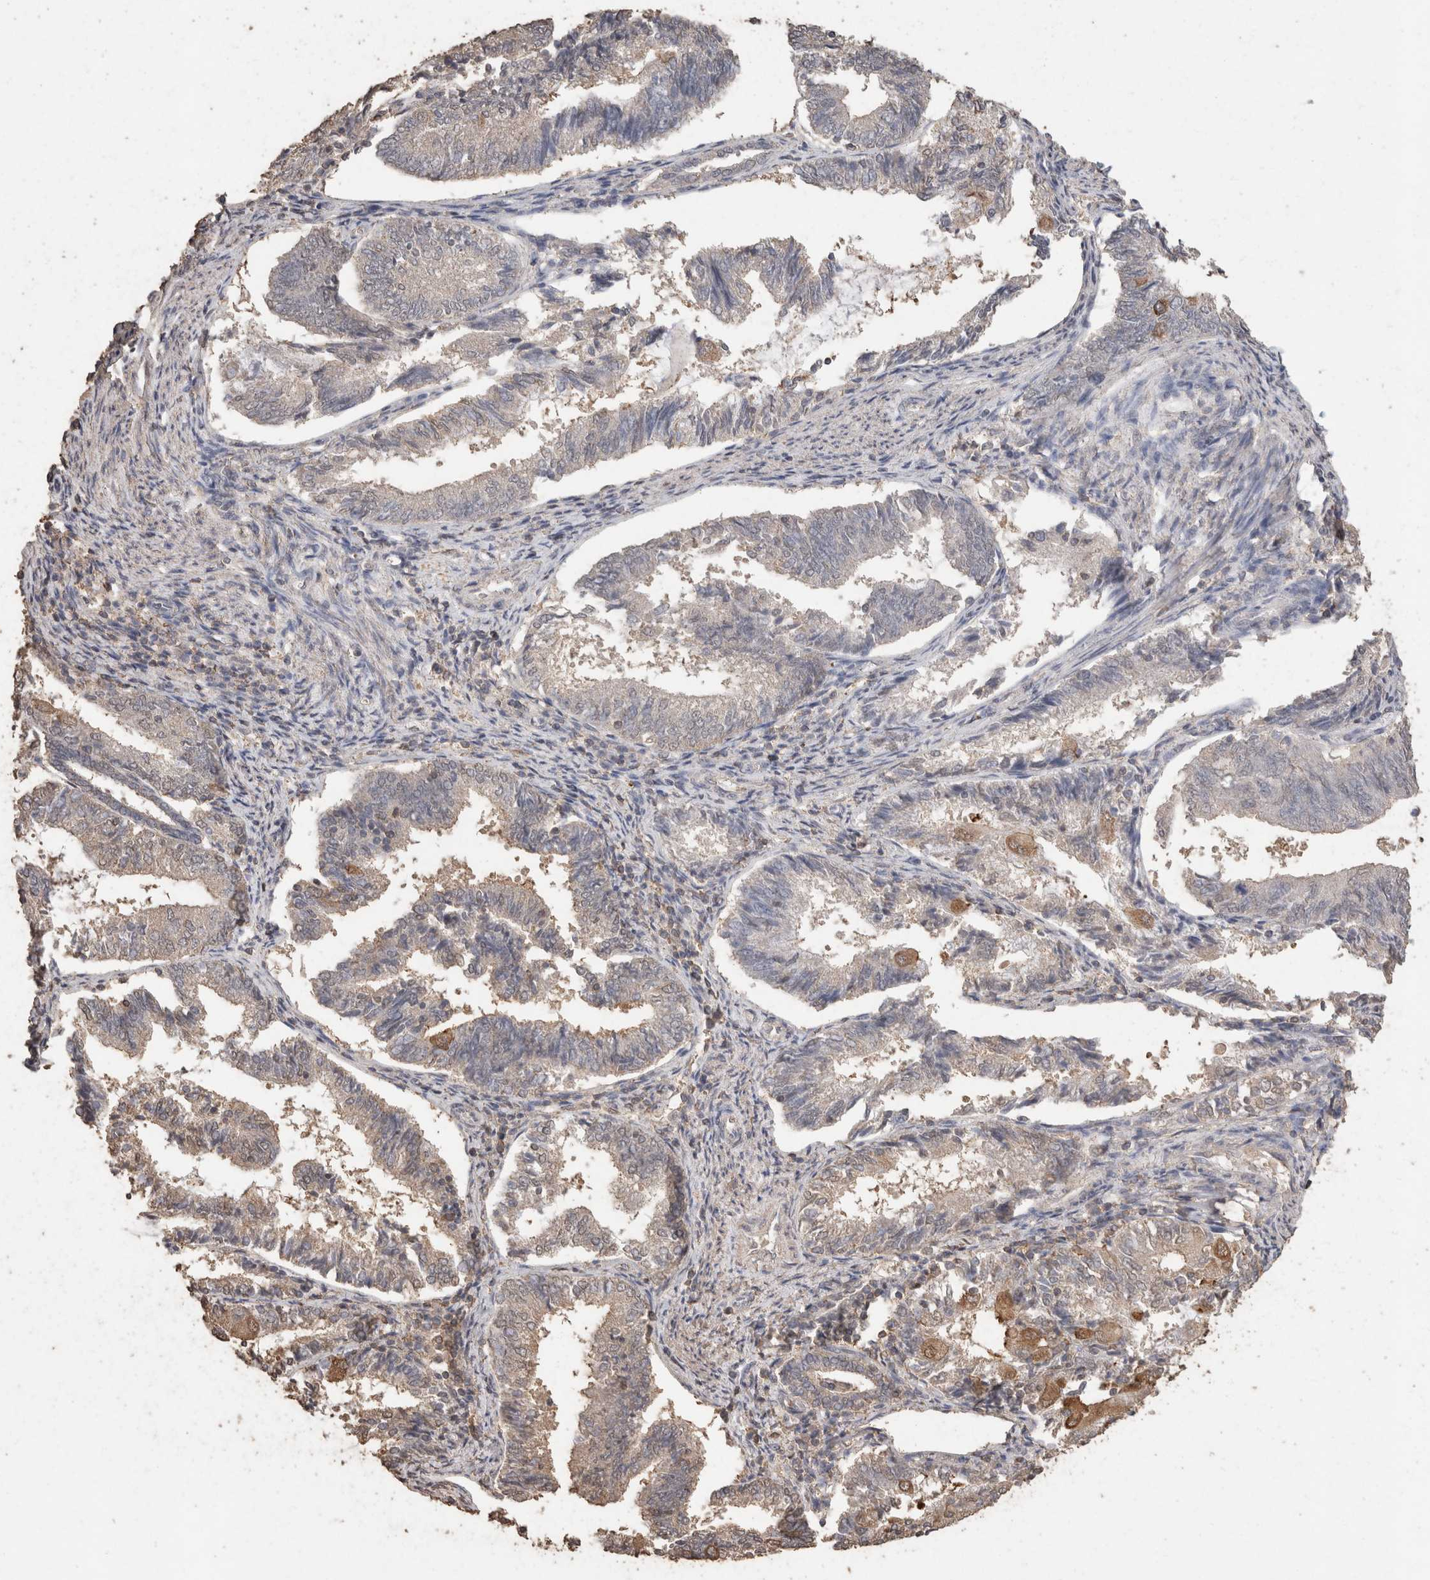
{"staining": {"intensity": "moderate", "quantity": "<25%", "location": "cytoplasmic/membranous"}, "tissue": "endometrial cancer", "cell_type": "Tumor cells", "image_type": "cancer", "snomed": [{"axis": "morphology", "description": "Adenocarcinoma, NOS"}, {"axis": "topography", "description": "Endometrium"}], "caption": "Immunohistochemical staining of human endometrial cancer (adenocarcinoma) displays low levels of moderate cytoplasmic/membranous protein staining in about <25% of tumor cells. (IHC, brightfield microscopy, high magnification).", "gene": "CX3CL1", "patient": {"sex": "female", "age": 81}}